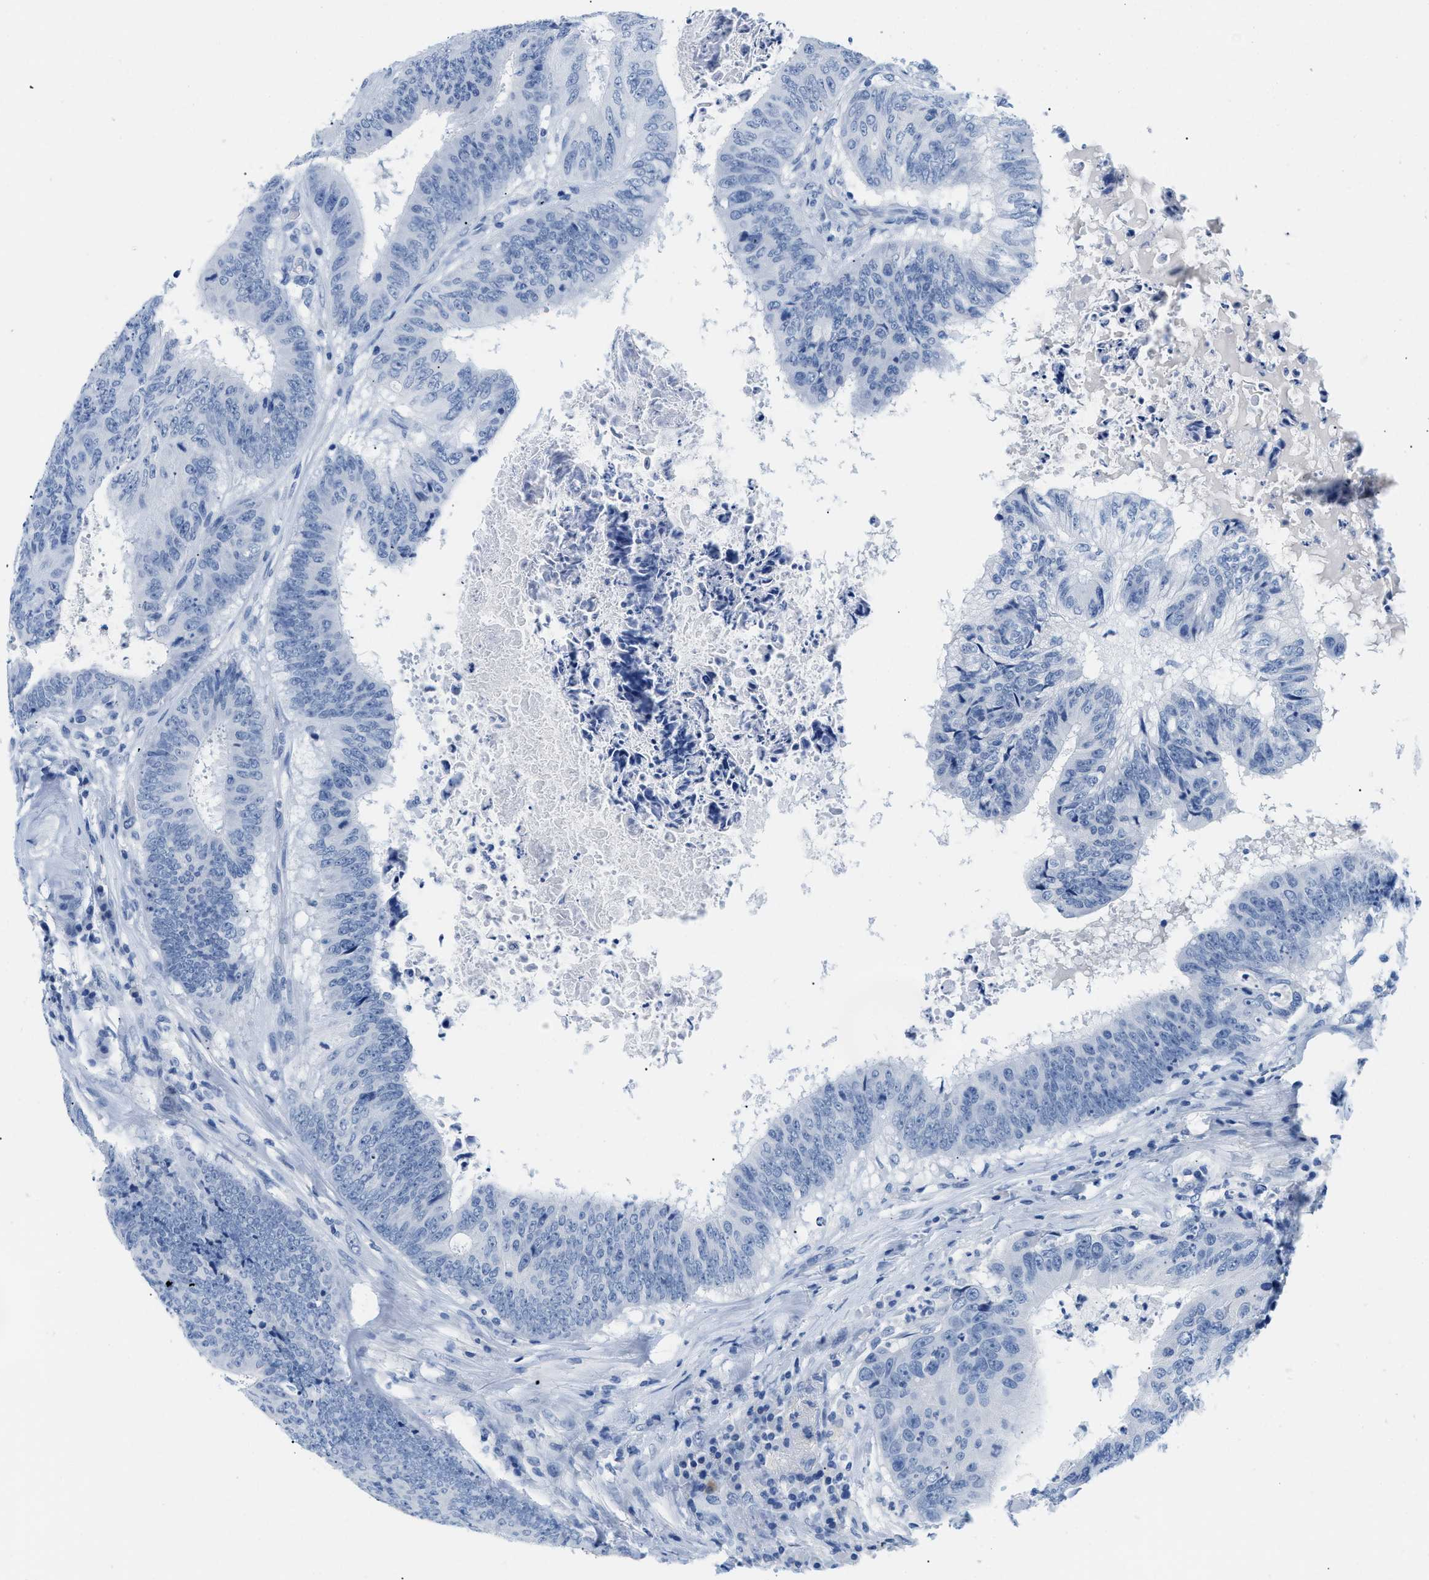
{"staining": {"intensity": "negative", "quantity": "none", "location": "none"}, "tissue": "colorectal cancer", "cell_type": "Tumor cells", "image_type": "cancer", "snomed": [{"axis": "morphology", "description": "Adenocarcinoma, NOS"}, {"axis": "topography", "description": "Rectum"}], "caption": "DAB (3,3'-diaminobenzidine) immunohistochemical staining of colorectal adenocarcinoma reveals no significant positivity in tumor cells.", "gene": "GSN", "patient": {"sex": "male", "age": 72}}